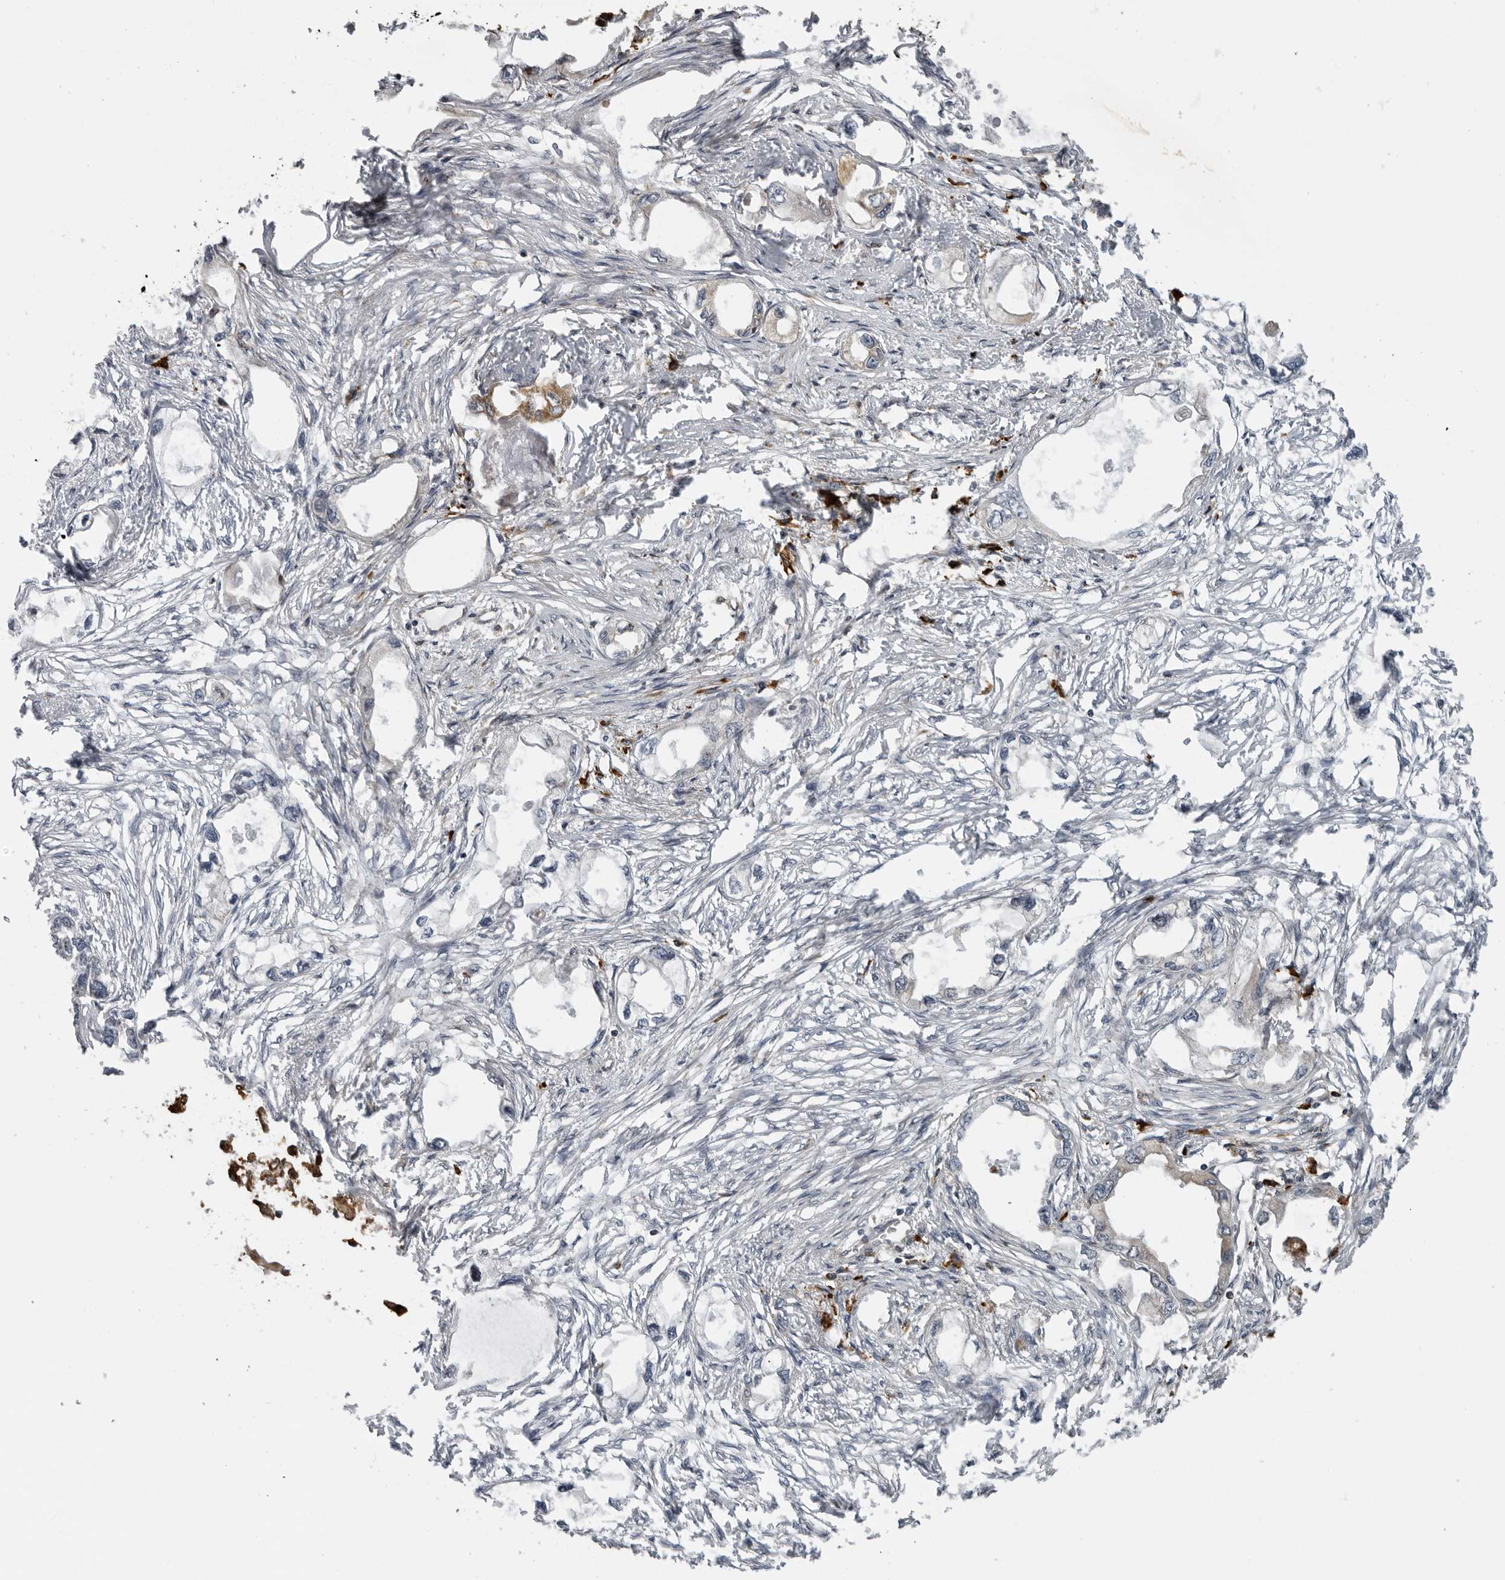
{"staining": {"intensity": "negative", "quantity": "none", "location": "none"}, "tissue": "endometrial cancer", "cell_type": "Tumor cells", "image_type": "cancer", "snomed": [{"axis": "morphology", "description": "Adenocarcinoma, NOS"}, {"axis": "morphology", "description": "Adenocarcinoma, metastatic, NOS"}, {"axis": "topography", "description": "Adipose tissue"}, {"axis": "topography", "description": "Endometrium"}], "caption": "There is no significant expression in tumor cells of endometrial metastatic adenocarcinoma. (Stains: DAB (3,3'-diaminobenzidine) immunohistochemistry with hematoxylin counter stain, Microscopy: brightfield microscopy at high magnification).", "gene": "ALPK2", "patient": {"sex": "female", "age": 67}}